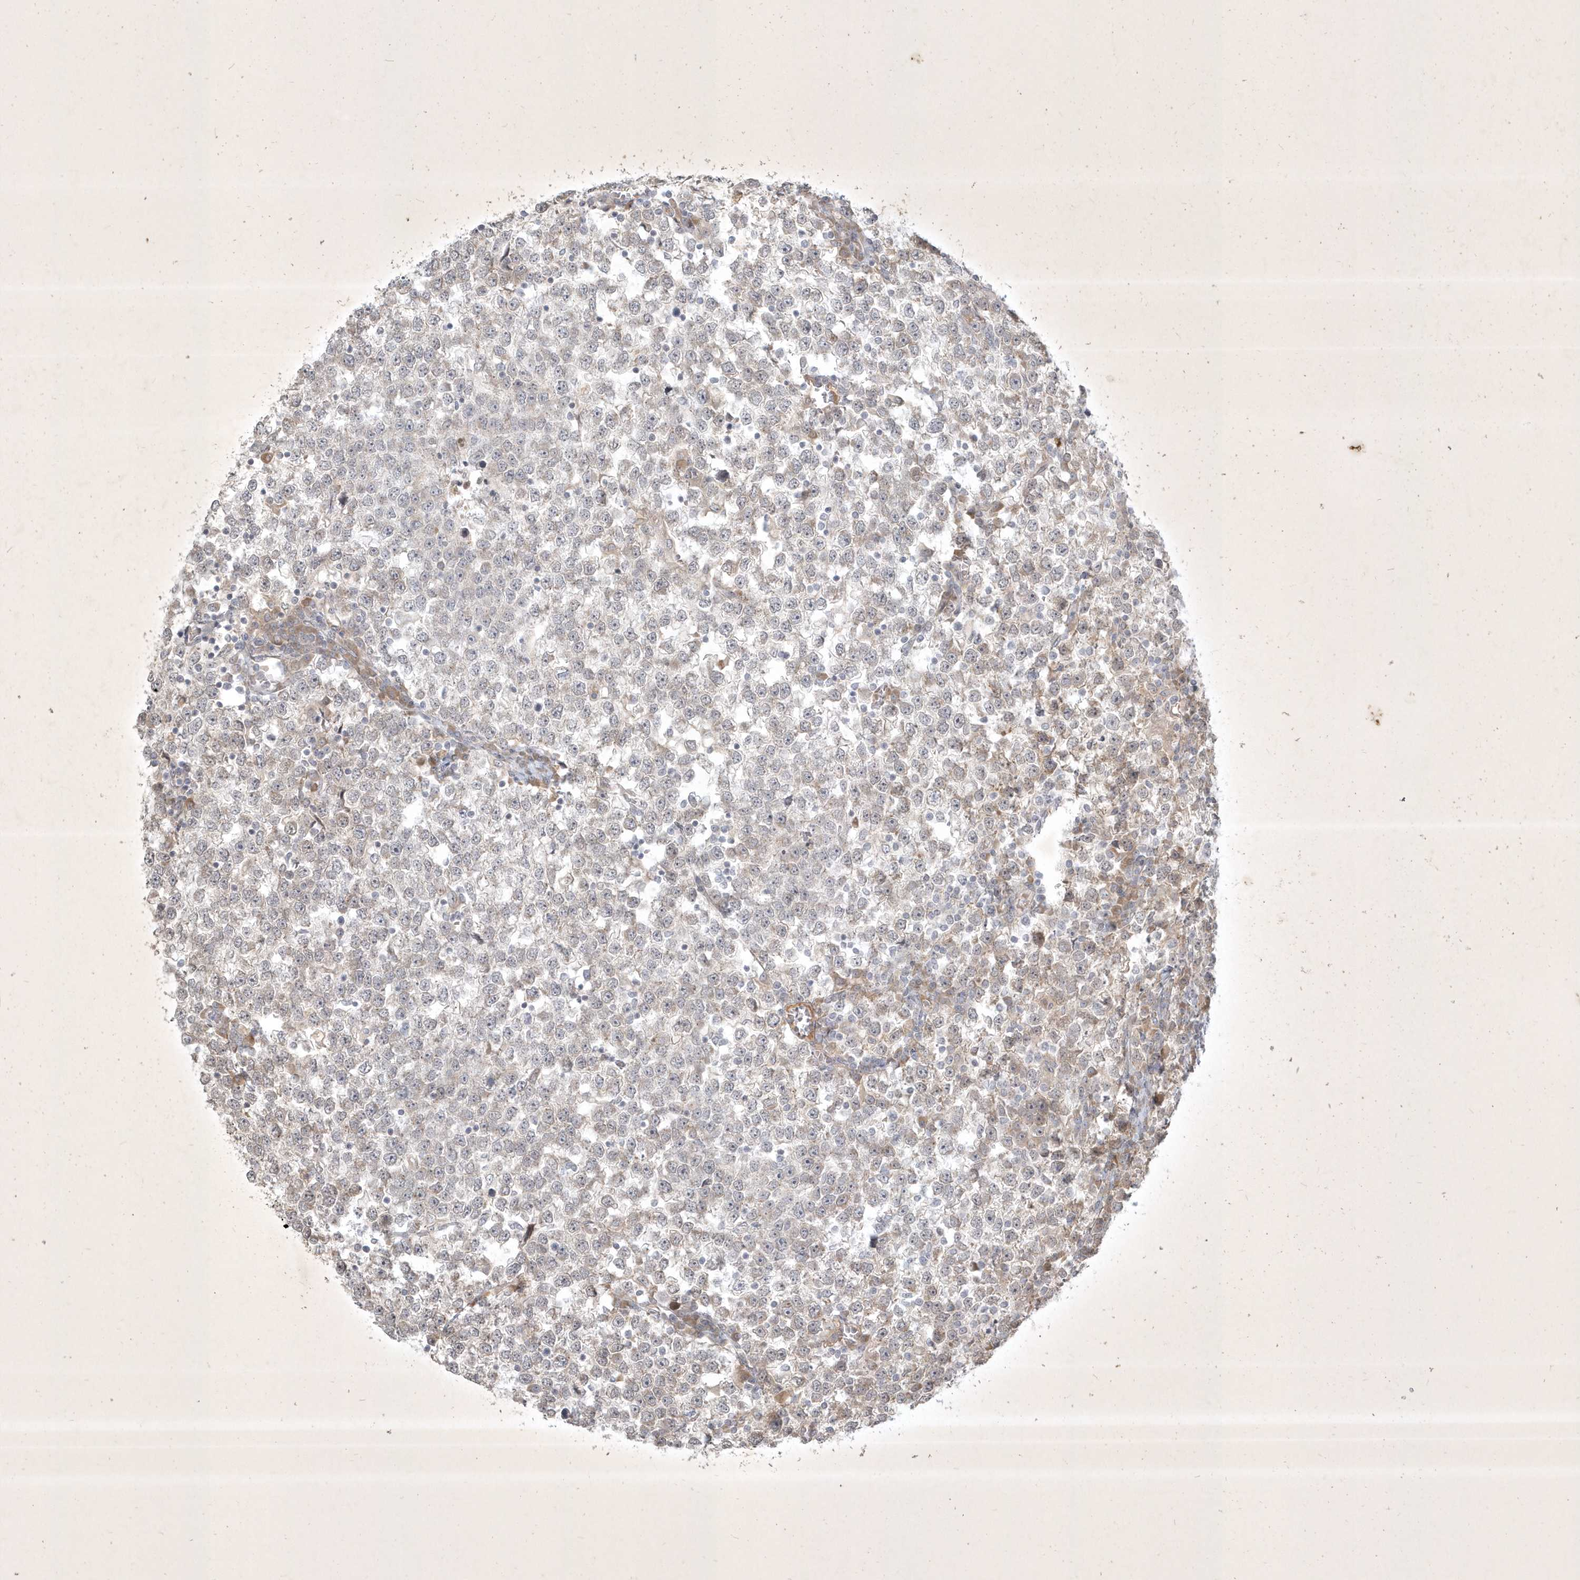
{"staining": {"intensity": "negative", "quantity": "none", "location": "none"}, "tissue": "testis cancer", "cell_type": "Tumor cells", "image_type": "cancer", "snomed": [{"axis": "morphology", "description": "Seminoma, NOS"}, {"axis": "topography", "description": "Testis"}], "caption": "A high-resolution micrograph shows immunohistochemistry (IHC) staining of testis cancer (seminoma), which shows no significant positivity in tumor cells.", "gene": "BOD1", "patient": {"sex": "male", "age": 65}}